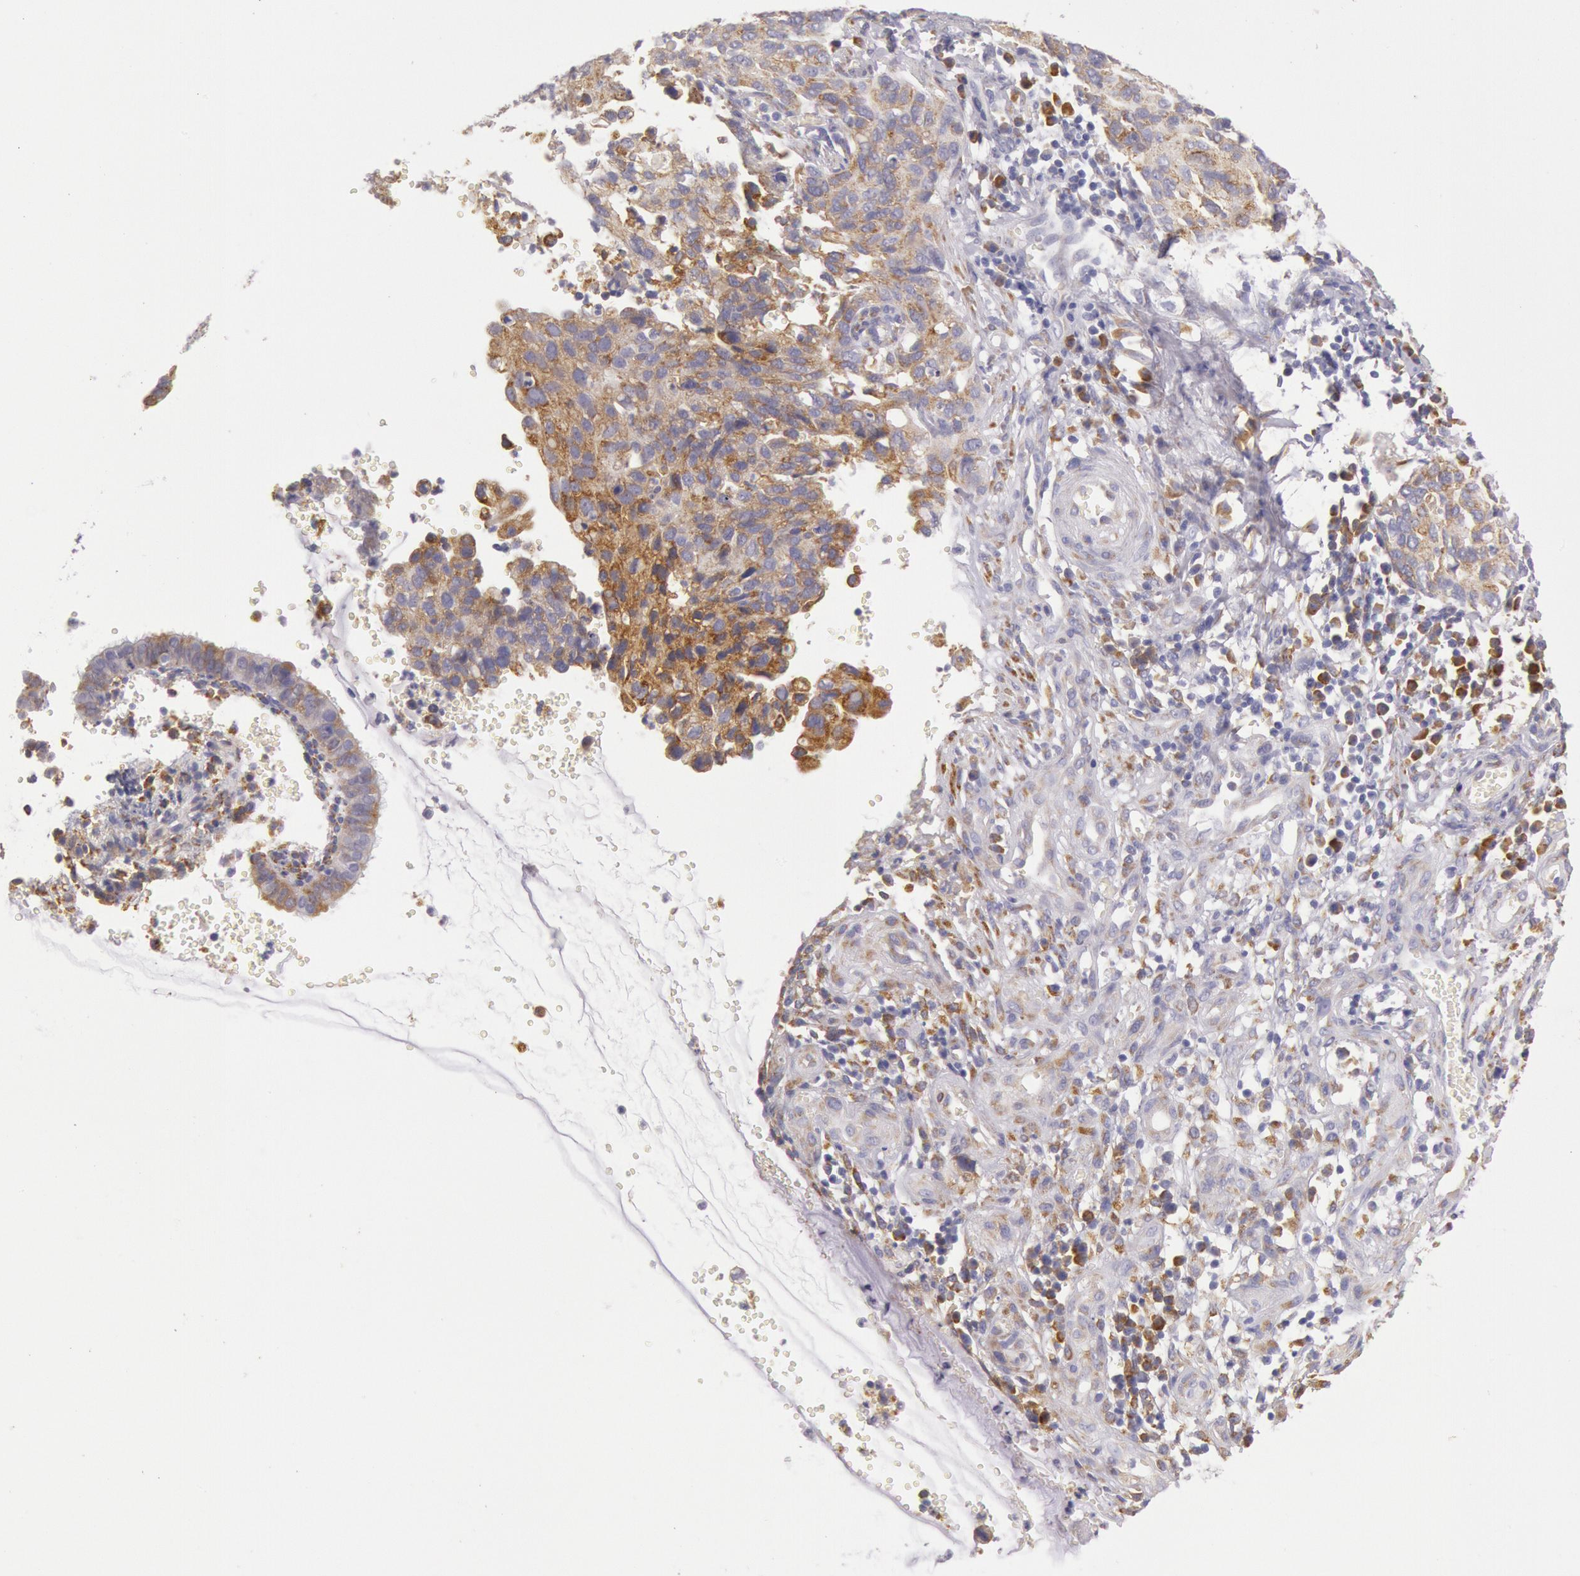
{"staining": {"intensity": "moderate", "quantity": ">75%", "location": "cytoplasmic/membranous"}, "tissue": "cervical cancer", "cell_type": "Tumor cells", "image_type": "cancer", "snomed": [{"axis": "morphology", "description": "Normal tissue, NOS"}, {"axis": "morphology", "description": "Squamous cell carcinoma, NOS"}, {"axis": "topography", "description": "Cervix"}], "caption": "A medium amount of moderate cytoplasmic/membranous staining is appreciated in about >75% of tumor cells in cervical cancer (squamous cell carcinoma) tissue. (DAB IHC with brightfield microscopy, high magnification).", "gene": "CIDEB", "patient": {"sex": "female", "age": 45}}